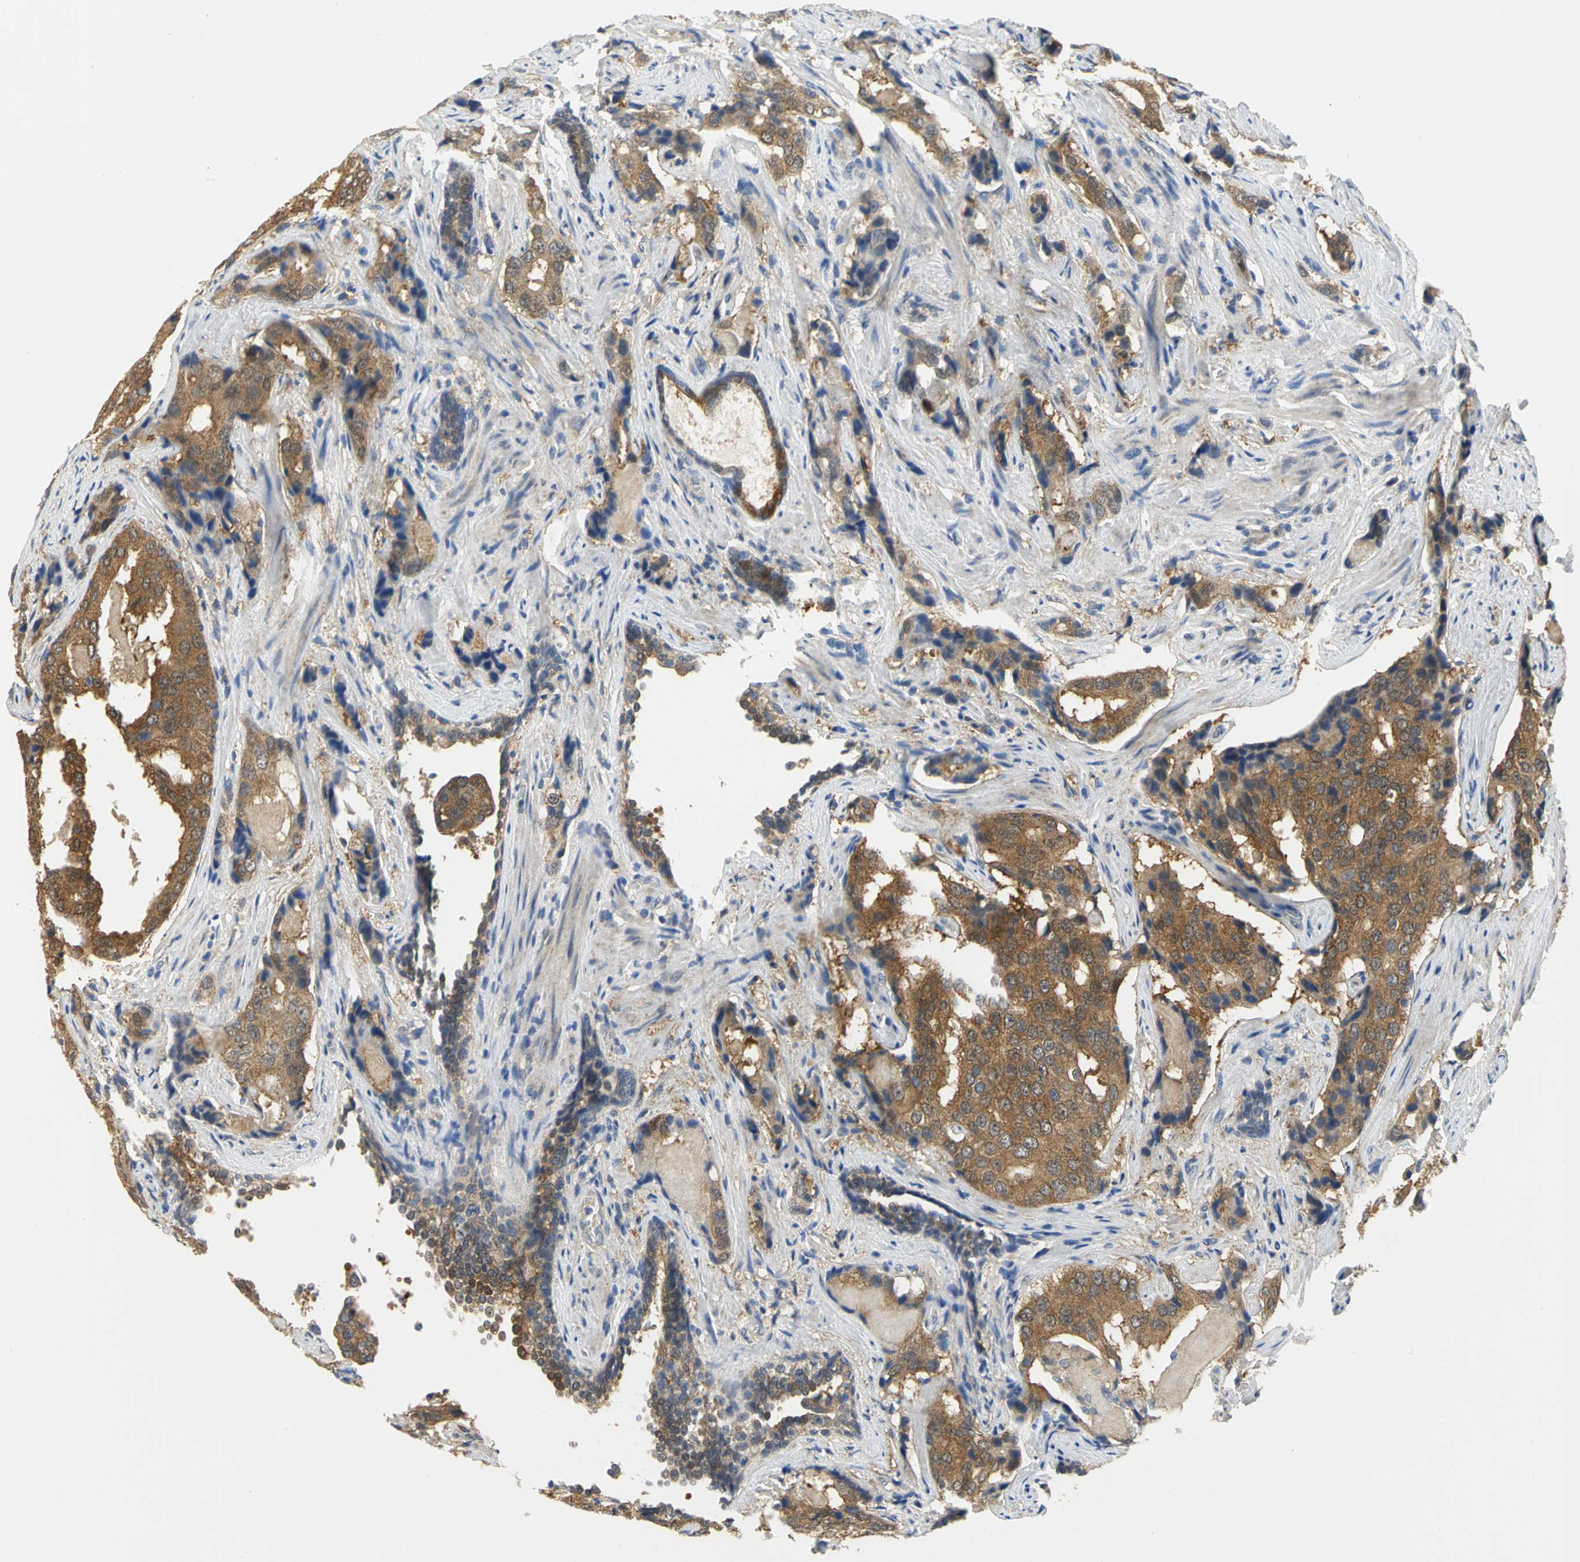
{"staining": {"intensity": "moderate", "quantity": ">75%", "location": "cytoplasmic/membranous"}, "tissue": "prostate cancer", "cell_type": "Tumor cells", "image_type": "cancer", "snomed": [{"axis": "morphology", "description": "Adenocarcinoma, High grade"}, {"axis": "topography", "description": "Prostate"}], "caption": "Immunohistochemistry micrograph of neoplastic tissue: prostate cancer (adenocarcinoma (high-grade)) stained using immunohistochemistry (IHC) demonstrates medium levels of moderate protein expression localized specifically in the cytoplasmic/membranous of tumor cells, appearing as a cytoplasmic/membranous brown color.", "gene": "PGM3", "patient": {"sex": "male", "age": 58}}